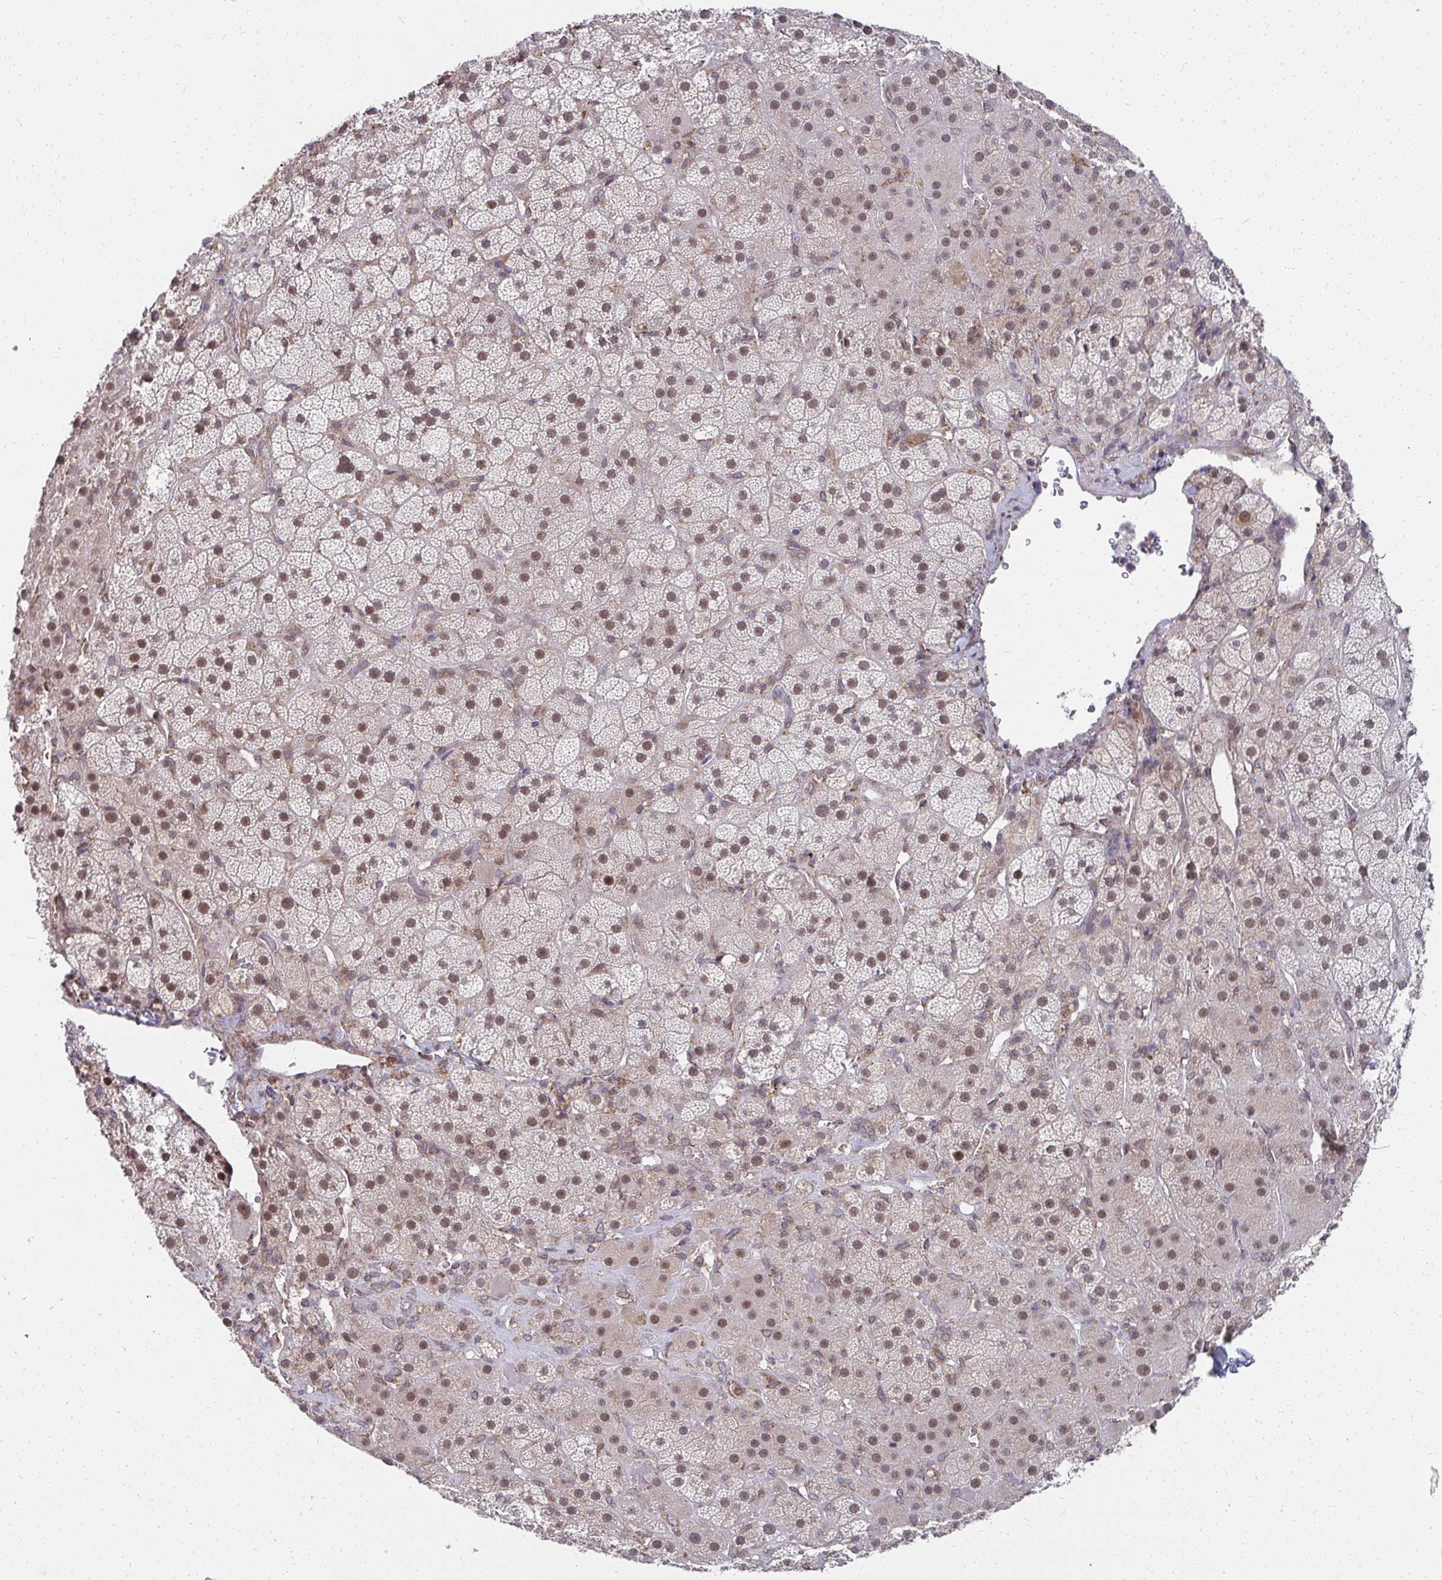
{"staining": {"intensity": "moderate", "quantity": ">75%", "location": "nuclear"}, "tissue": "adrenal gland", "cell_type": "Glandular cells", "image_type": "normal", "snomed": [{"axis": "morphology", "description": "Normal tissue, NOS"}, {"axis": "topography", "description": "Adrenal gland"}], "caption": "Adrenal gland stained with IHC reveals moderate nuclear positivity in about >75% of glandular cells. The protein is shown in brown color, while the nuclei are stained blue.", "gene": "NMNAT1", "patient": {"sex": "male", "age": 57}}